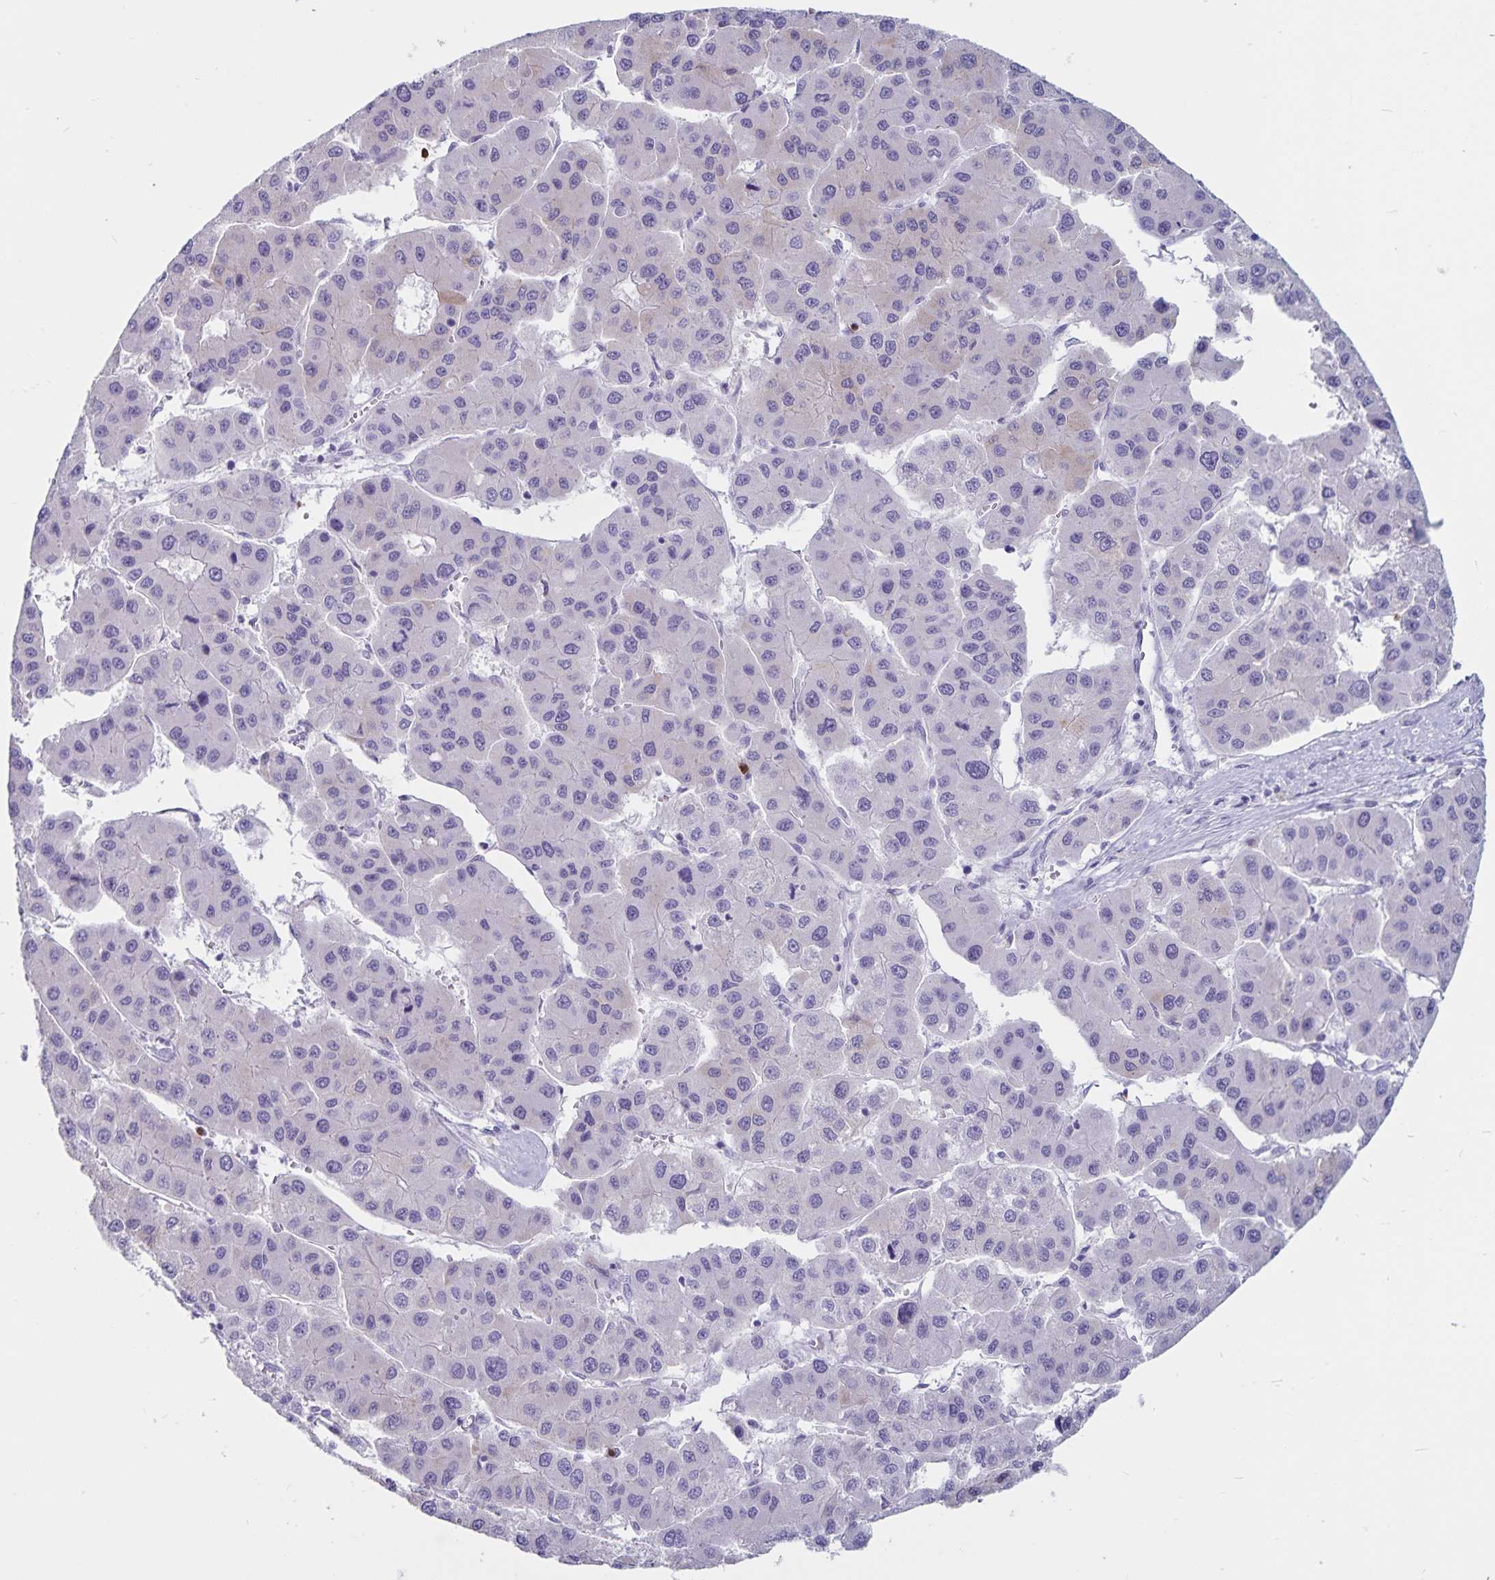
{"staining": {"intensity": "negative", "quantity": "none", "location": "none"}, "tissue": "liver cancer", "cell_type": "Tumor cells", "image_type": "cancer", "snomed": [{"axis": "morphology", "description": "Carcinoma, Hepatocellular, NOS"}, {"axis": "topography", "description": "Liver"}], "caption": "Tumor cells show no significant protein positivity in liver cancer (hepatocellular carcinoma).", "gene": "GNLY", "patient": {"sex": "male", "age": 73}}